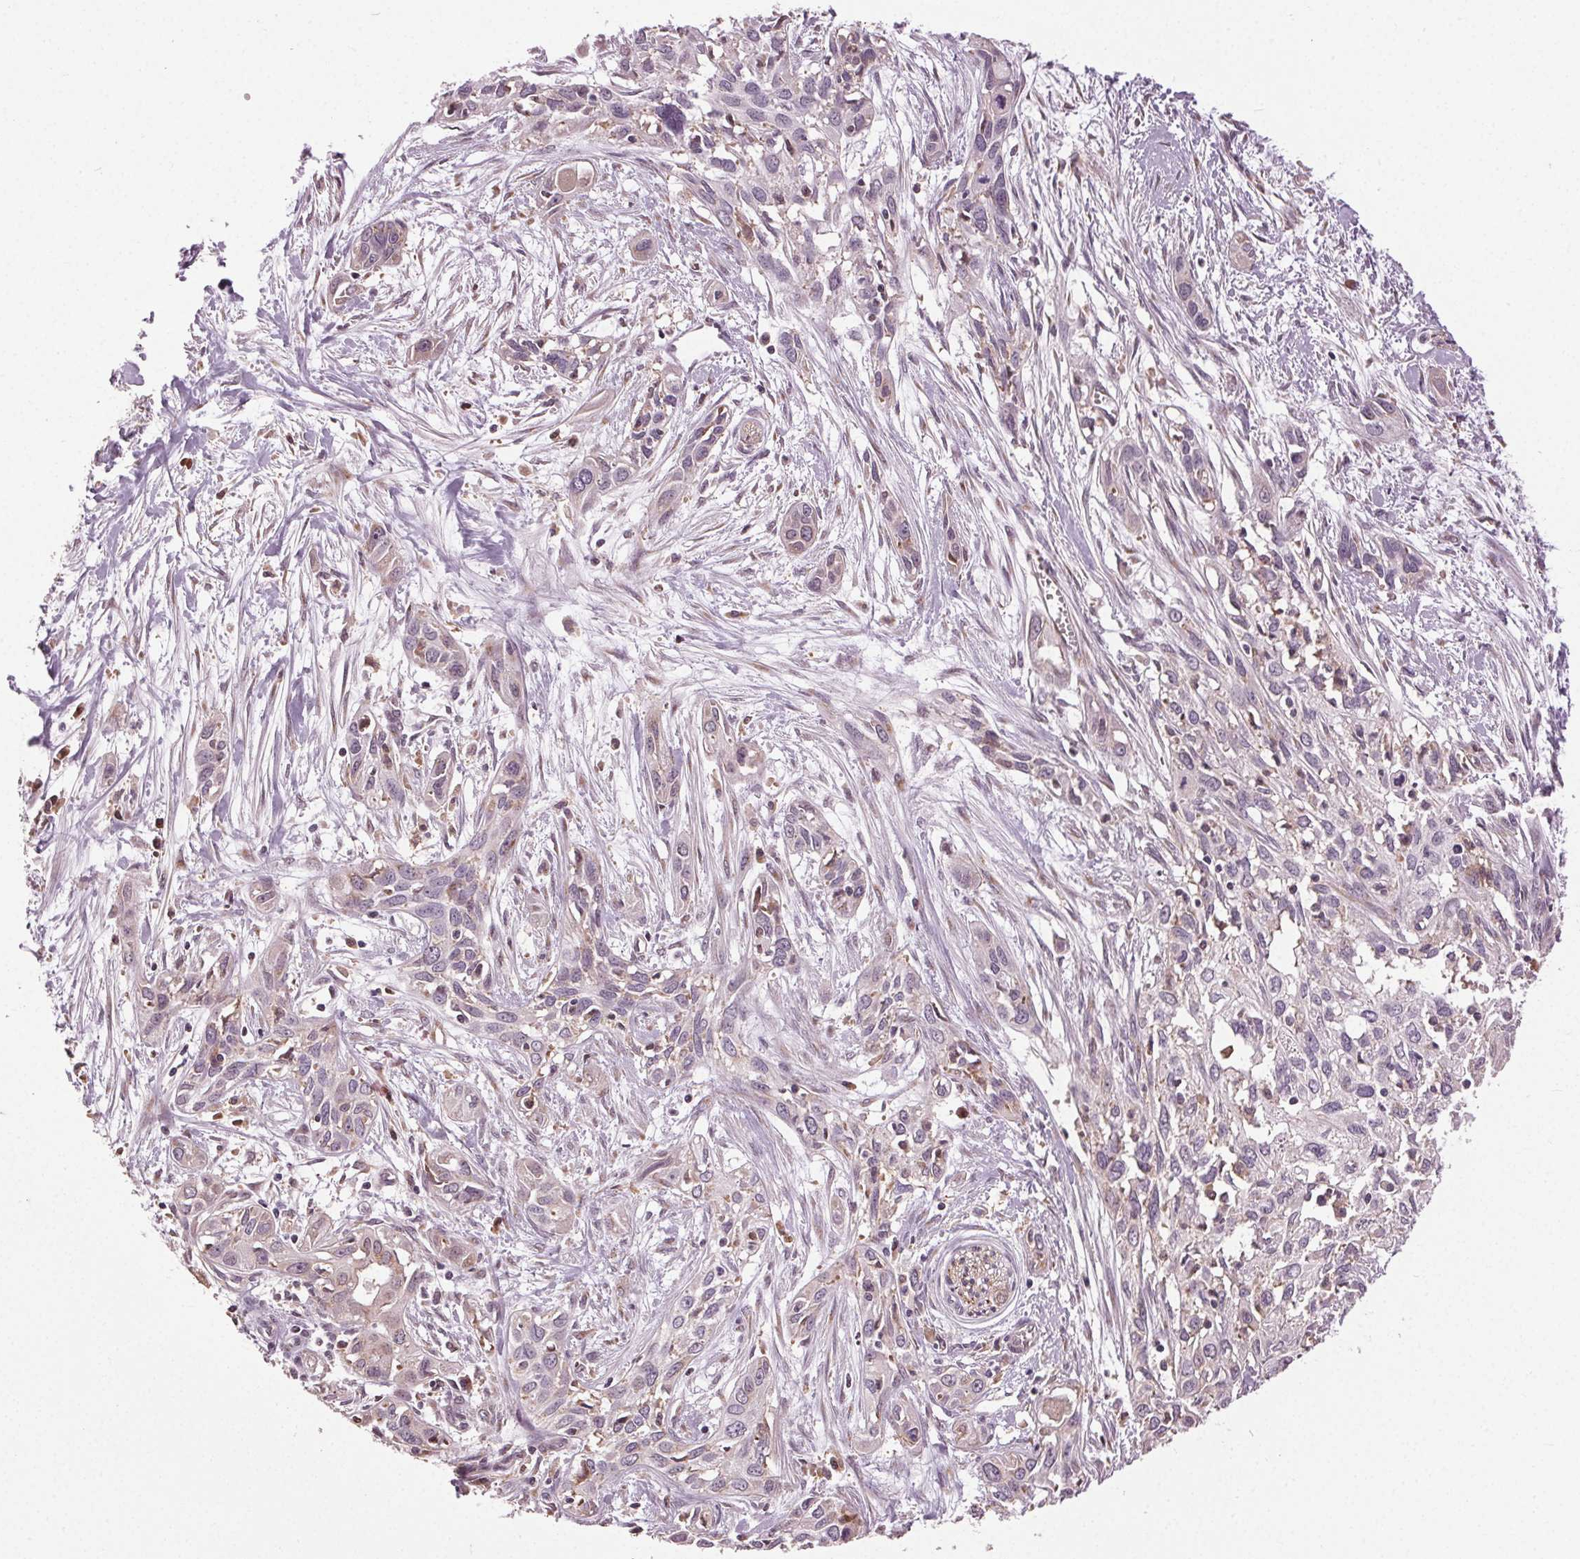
{"staining": {"intensity": "weak", "quantity": "<25%", "location": "cytoplasmic/membranous"}, "tissue": "pancreatic cancer", "cell_type": "Tumor cells", "image_type": "cancer", "snomed": [{"axis": "morphology", "description": "Adenocarcinoma, NOS"}, {"axis": "topography", "description": "Pancreas"}], "caption": "Immunohistochemistry (IHC) of human adenocarcinoma (pancreatic) exhibits no staining in tumor cells. (DAB (3,3'-diaminobenzidine) IHC visualized using brightfield microscopy, high magnification).", "gene": "BSDC1", "patient": {"sex": "female", "age": 55}}